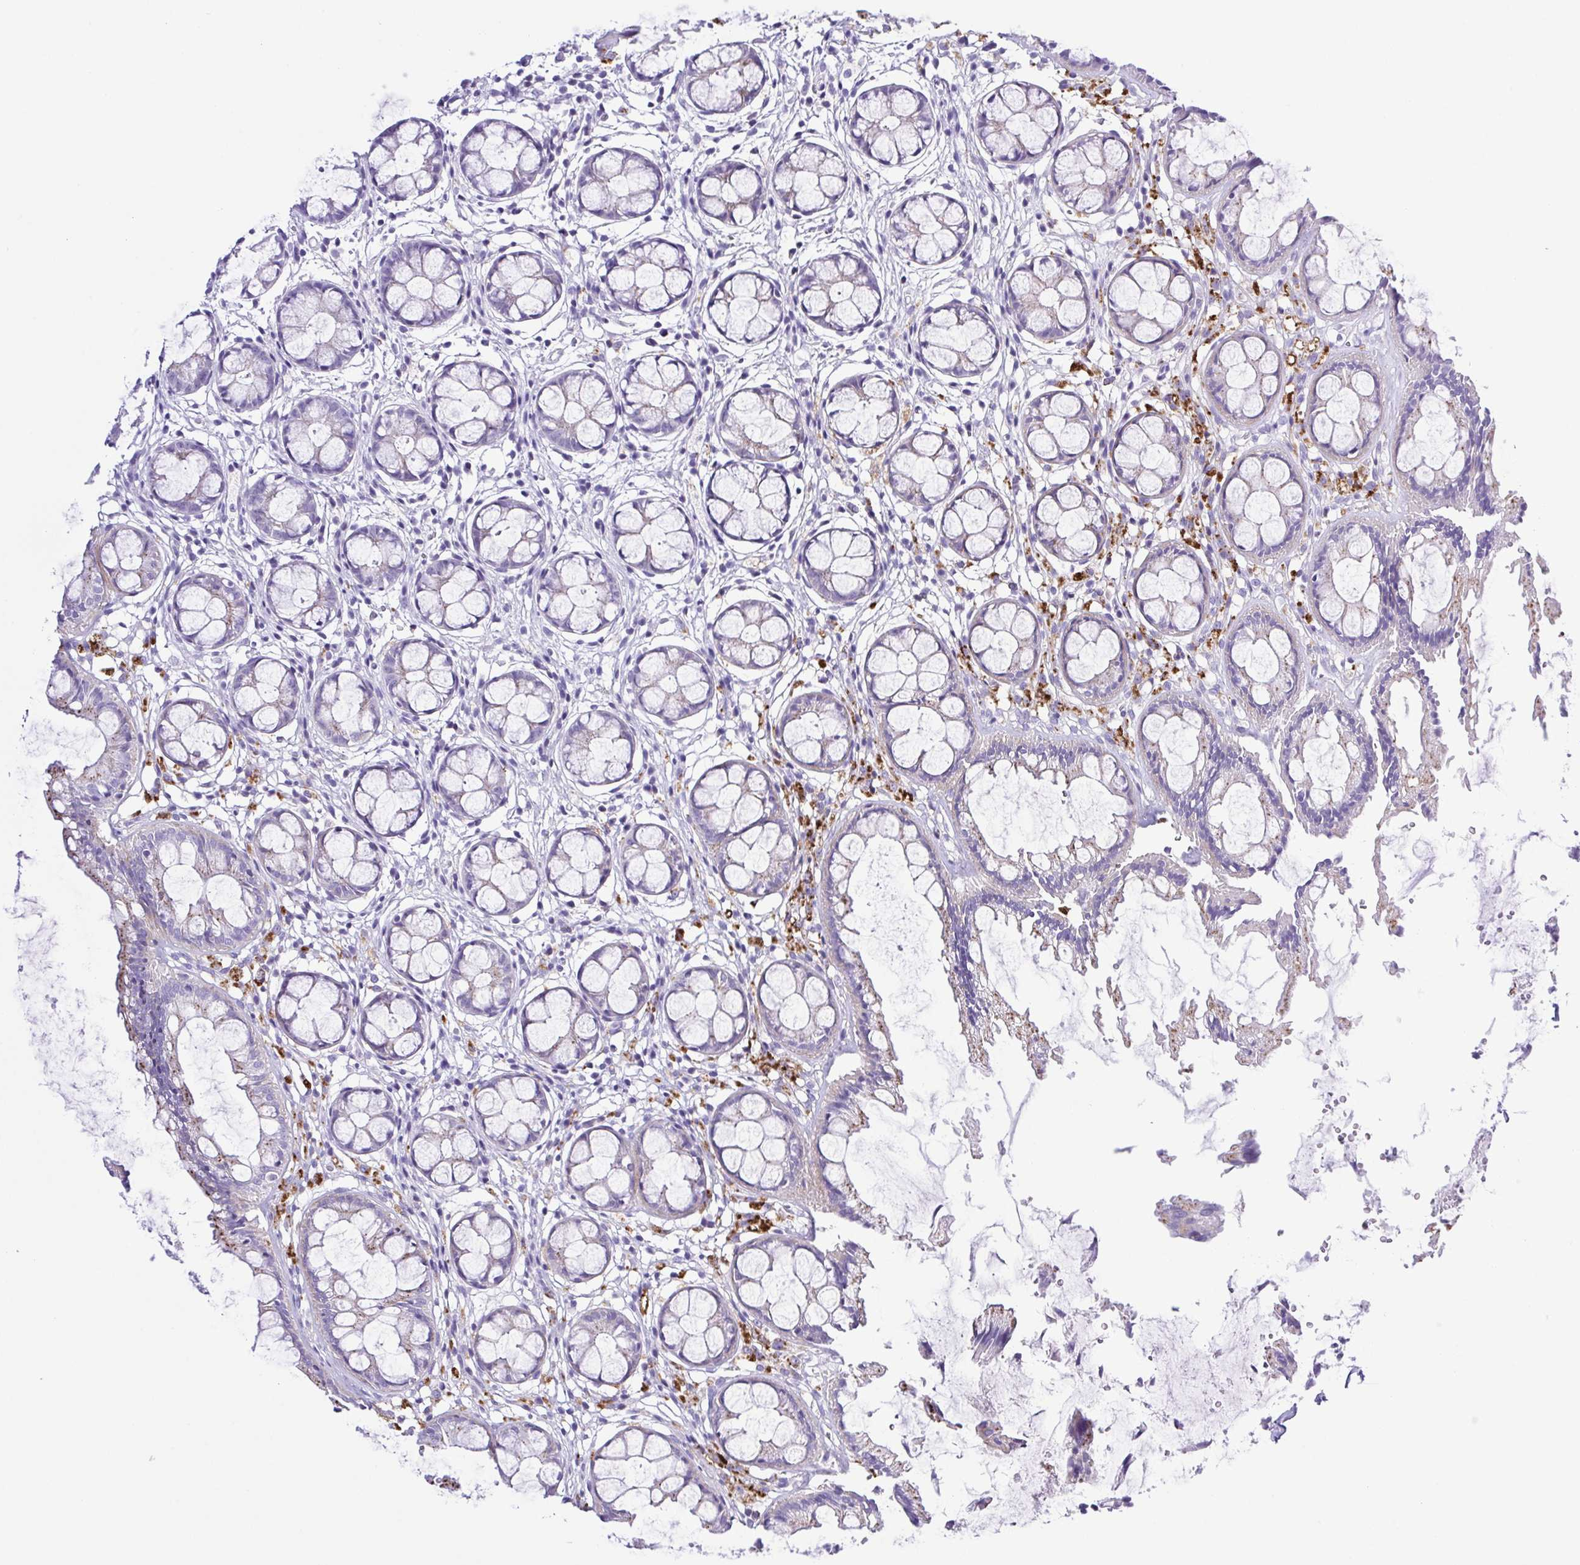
{"staining": {"intensity": "negative", "quantity": "none", "location": "none"}, "tissue": "rectum", "cell_type": "Glandular cells", "image_type": "normal", "snomed": [{"axis": "morphology", "description": "Normal tissue, NOS"}, {"axis": "topography", "description": "Rectum"}], "caption": "This micrograph is of benign rectum stained with immunohistochemistry (IHC) to label a protein in brown with the nuclei are counter-stained blue. There is no positivity in glandular cells. (DAB immunohistochemistry, high magnification).", "gene": "SYNPR", "patient": {"sex": "female", "age": 62}}